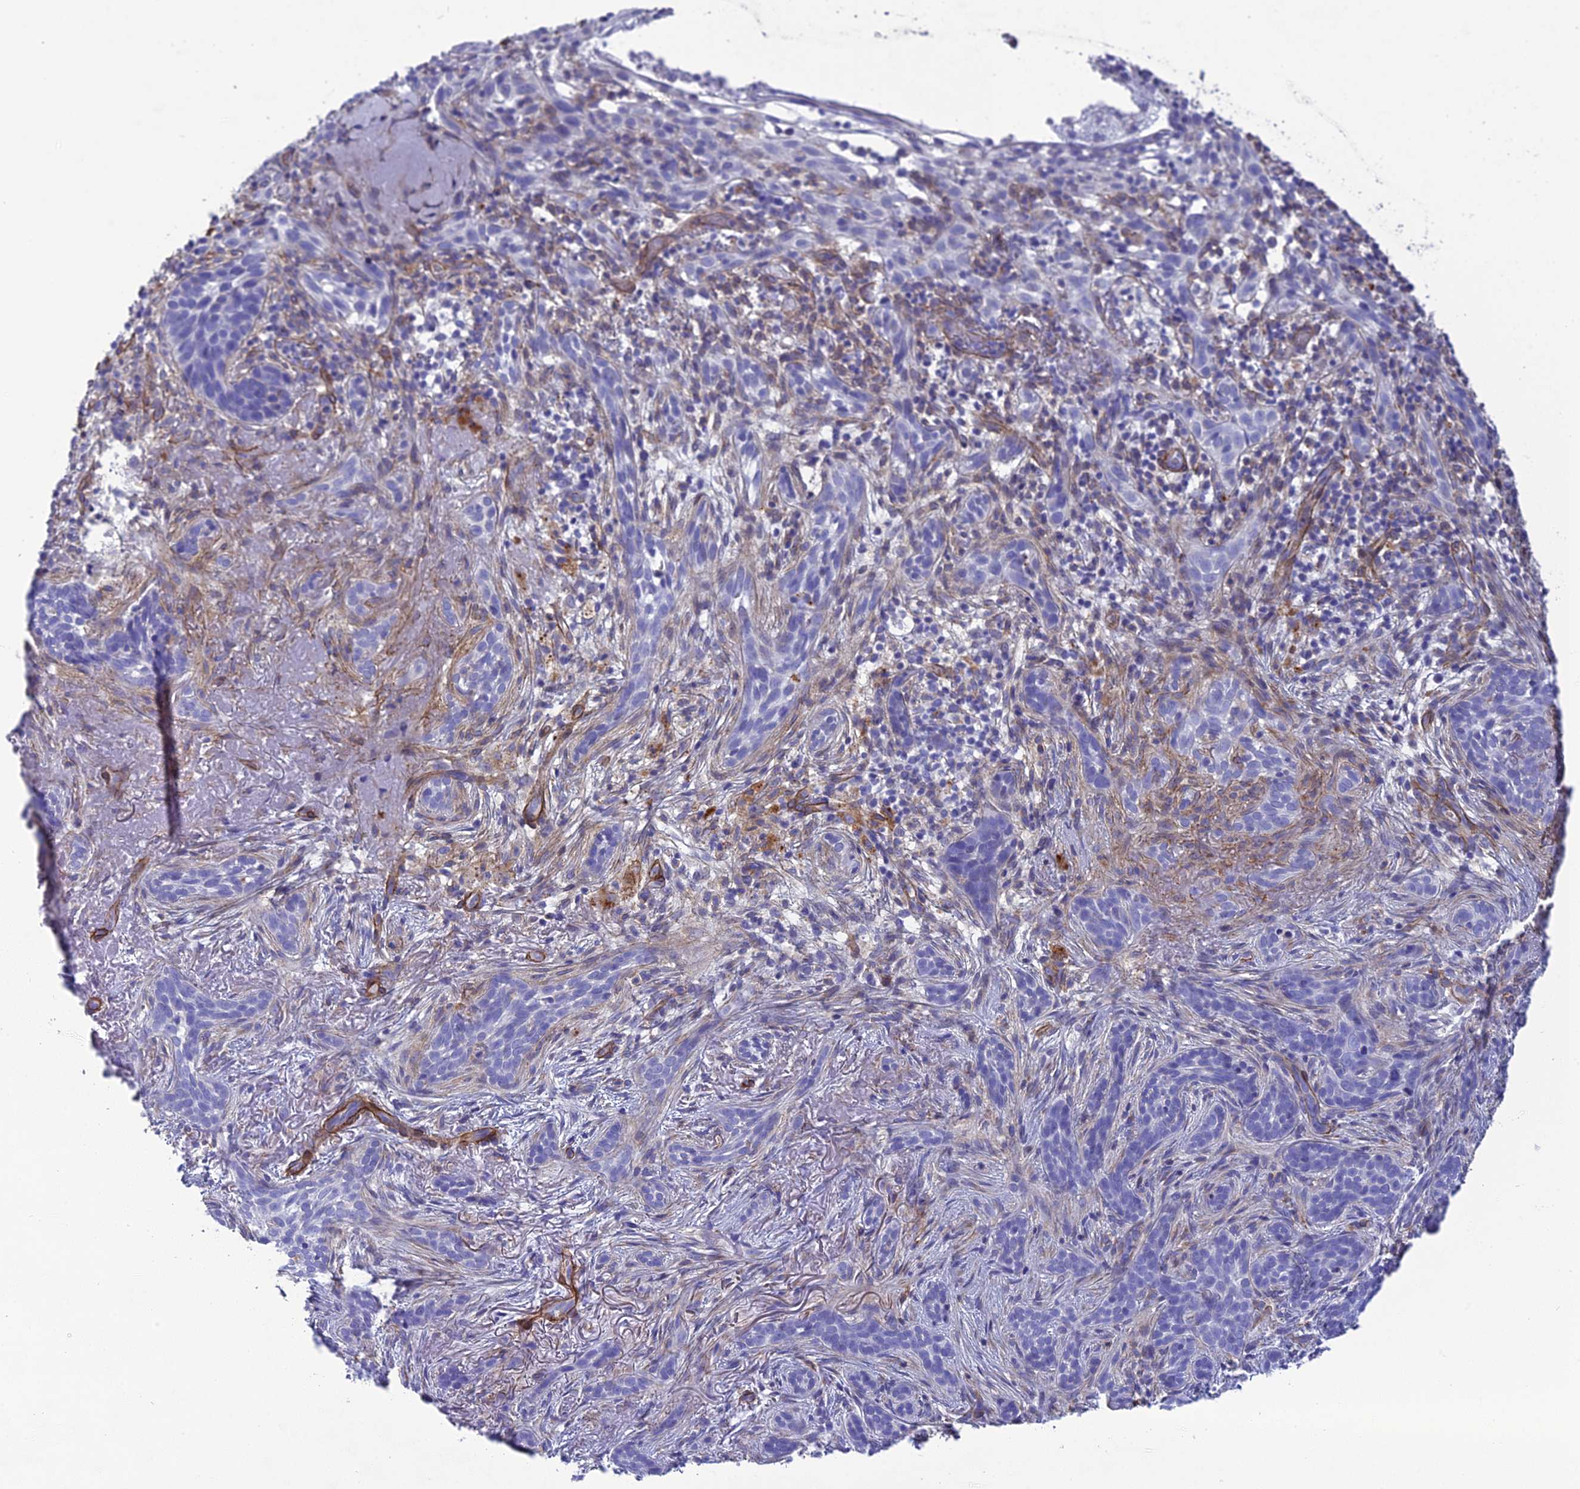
{"staining": {"intensity": "negative", "quantity": "none", "location": "none"}, "tissue": "skin cancer", "cell_type": "Tumor cells", "image_type": "cancer", "snomed": [{"axis": "morphology", "description": "Basal cell carcinoma"}, {"axis": "topography", "description": "Skin"}], "caption": "Immunohistochemical staining of human skin basal cell carcinoma reveals no significant staining in tumor cells.", "gene": "TNS1", "patient": {"sex": "male", "age": 71}}